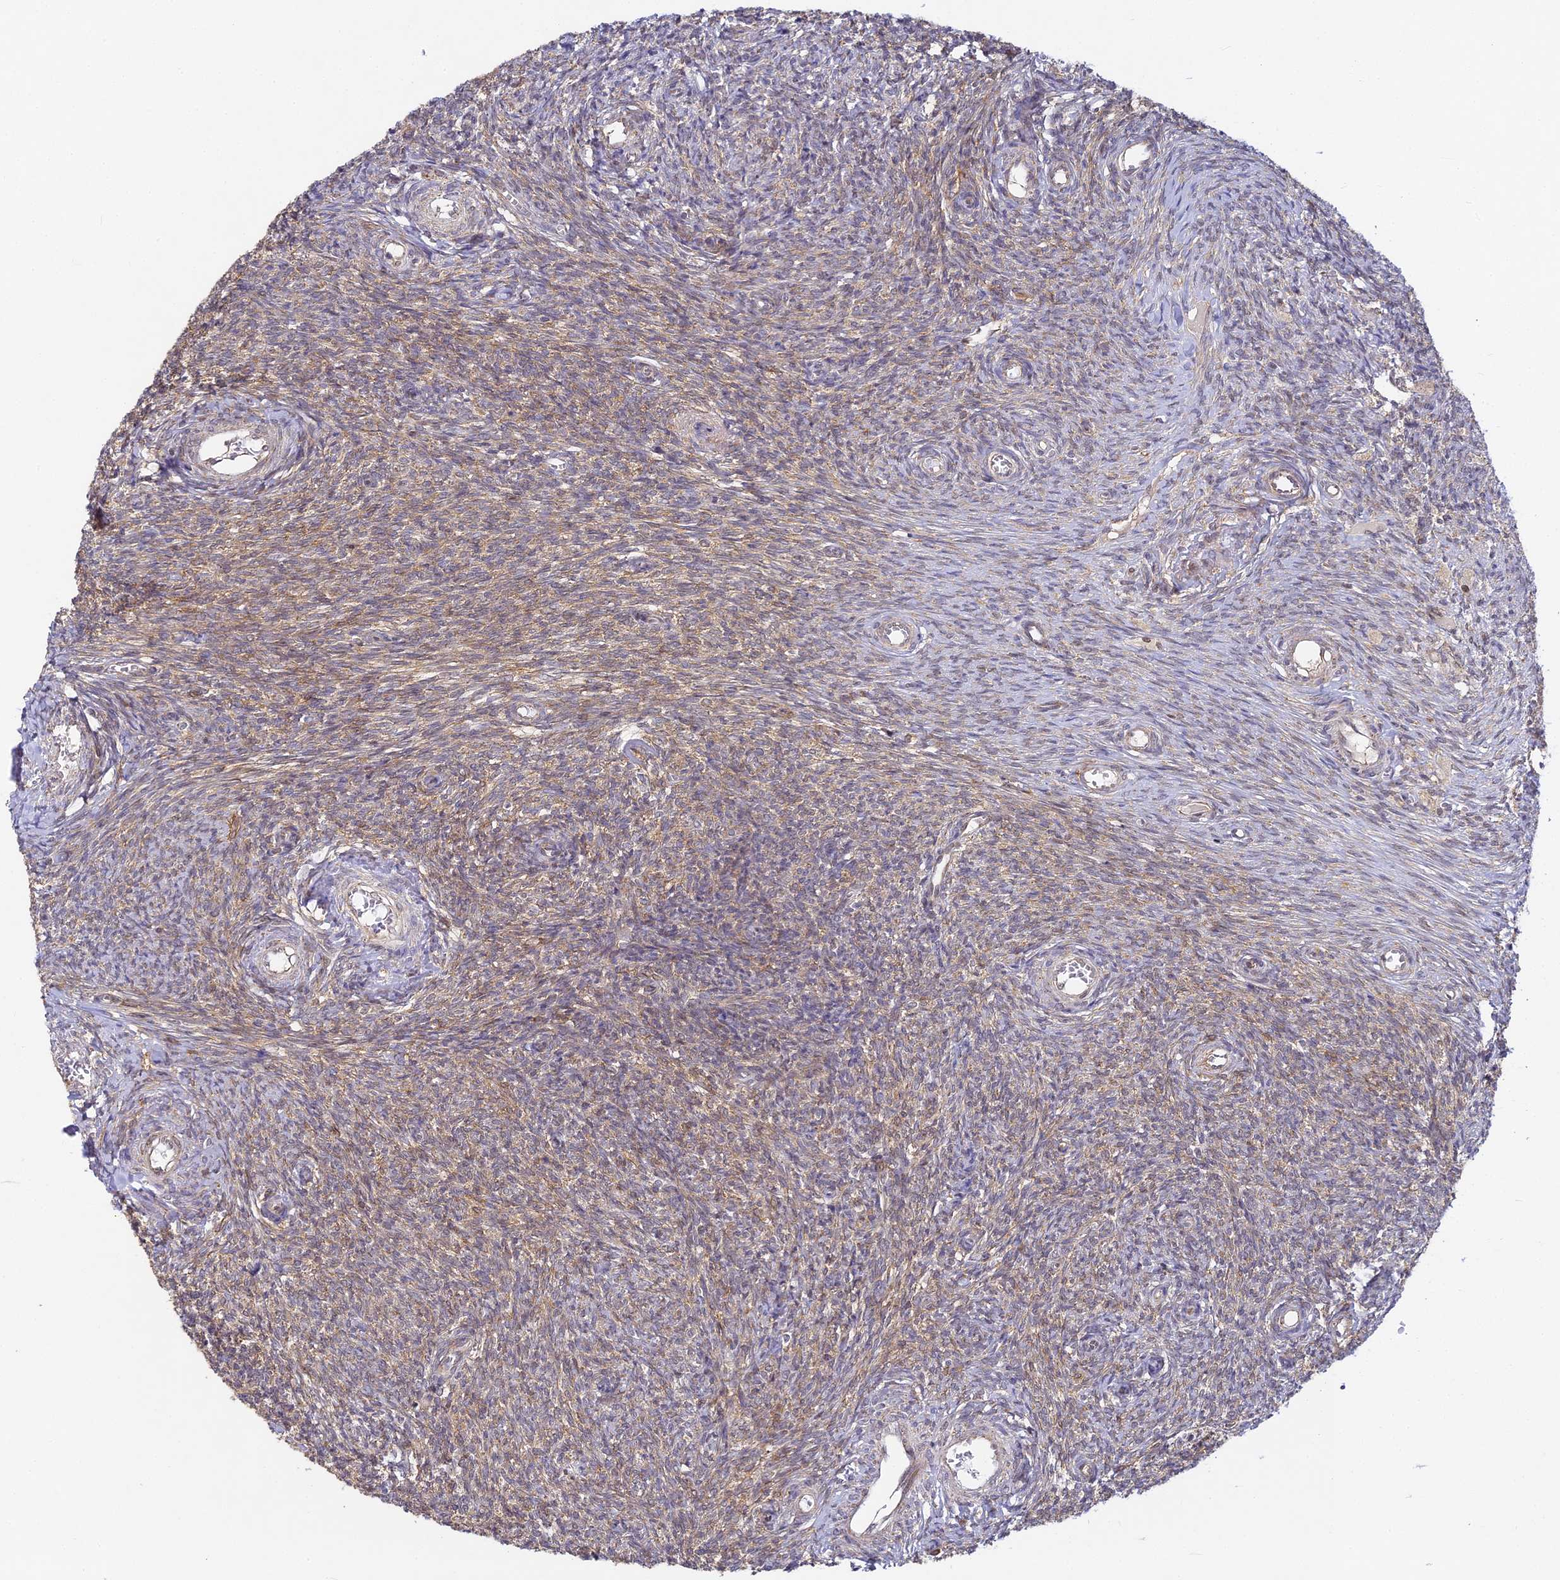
{"staining": {"intensity": "moderate", "quantity": ">75%", "location": "nuclear"}, "tissue": "ovary", "cell_type": "Follicle cells", "image_type": "normal", "snomed": [{"axis": "morphology", "description": "Normal tissue, NOS"}, {"axis": "topography", "description": "Ovary"}], "caption": "A medium amount of moderate nuclear expression is appreciated in about >75% of follicle cells in unremarkable ovary.", "gene": "DNAAF10", "patient": {"sex": "female", "age": 44}}